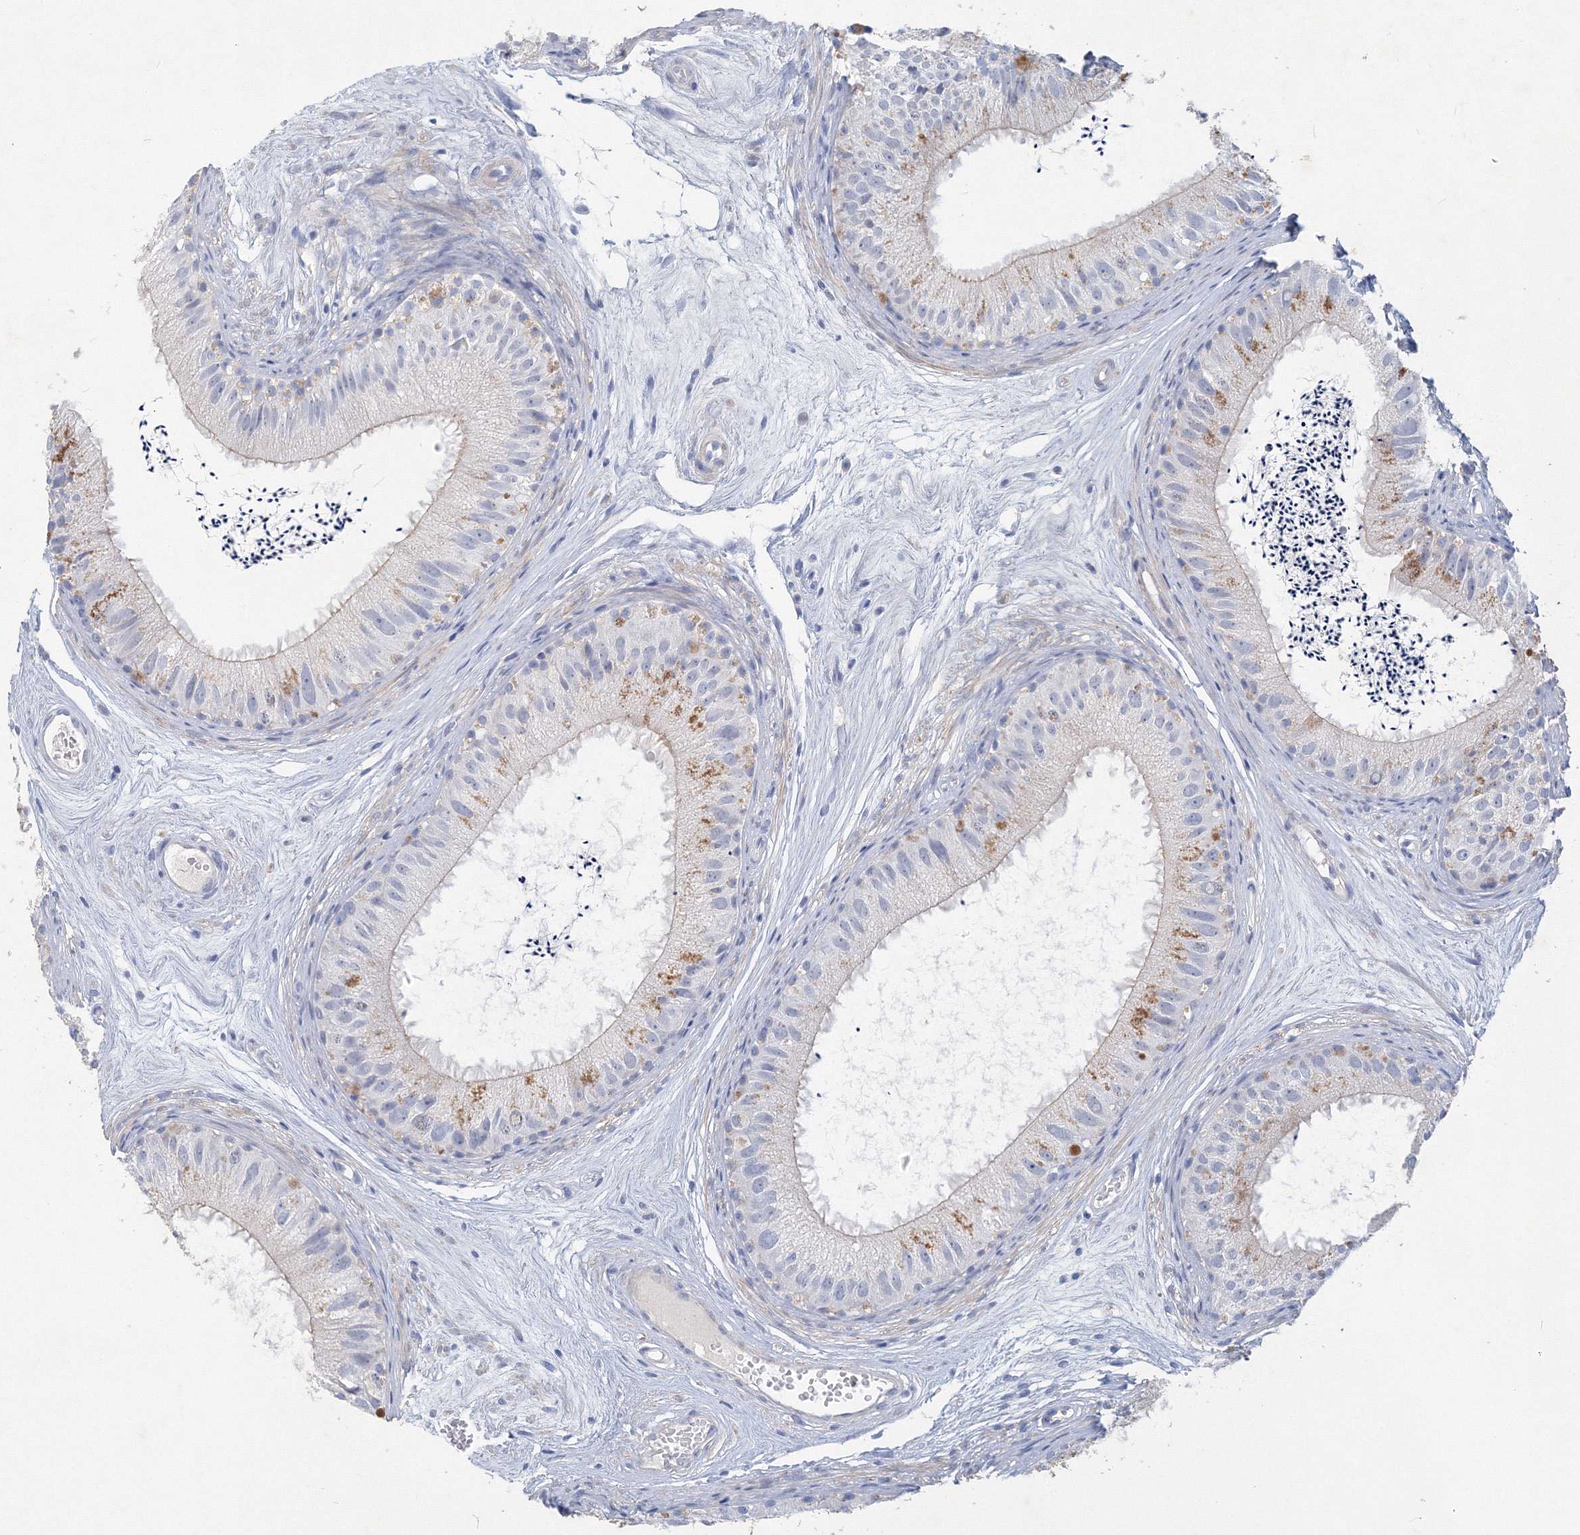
{"staining": {"intensity": "moderate", "quantity": "<25%", "location": "cytoplasmic/membranous"}, "tissue": "epididymis", "cell_type": "Glandular cells", "image_type": "normal", "snomed": [{"axis": "morphology", "description": "Normal tissue, NOS"}, {"axis": "topography", "description": "Epididymis"}], "caption": "Protein analysis of benign epididymis reveals moderate cytoplasmic/membranous staining in about <25% of glandular cells. (Stains: DAB (3,3'-diaminobenzidine) in brown, nuclei in blue, Microscopy: brightfield microscopy at high magnification).", "gene": "OSBPL6", "patient": {"sex": "male", "age": 77}}